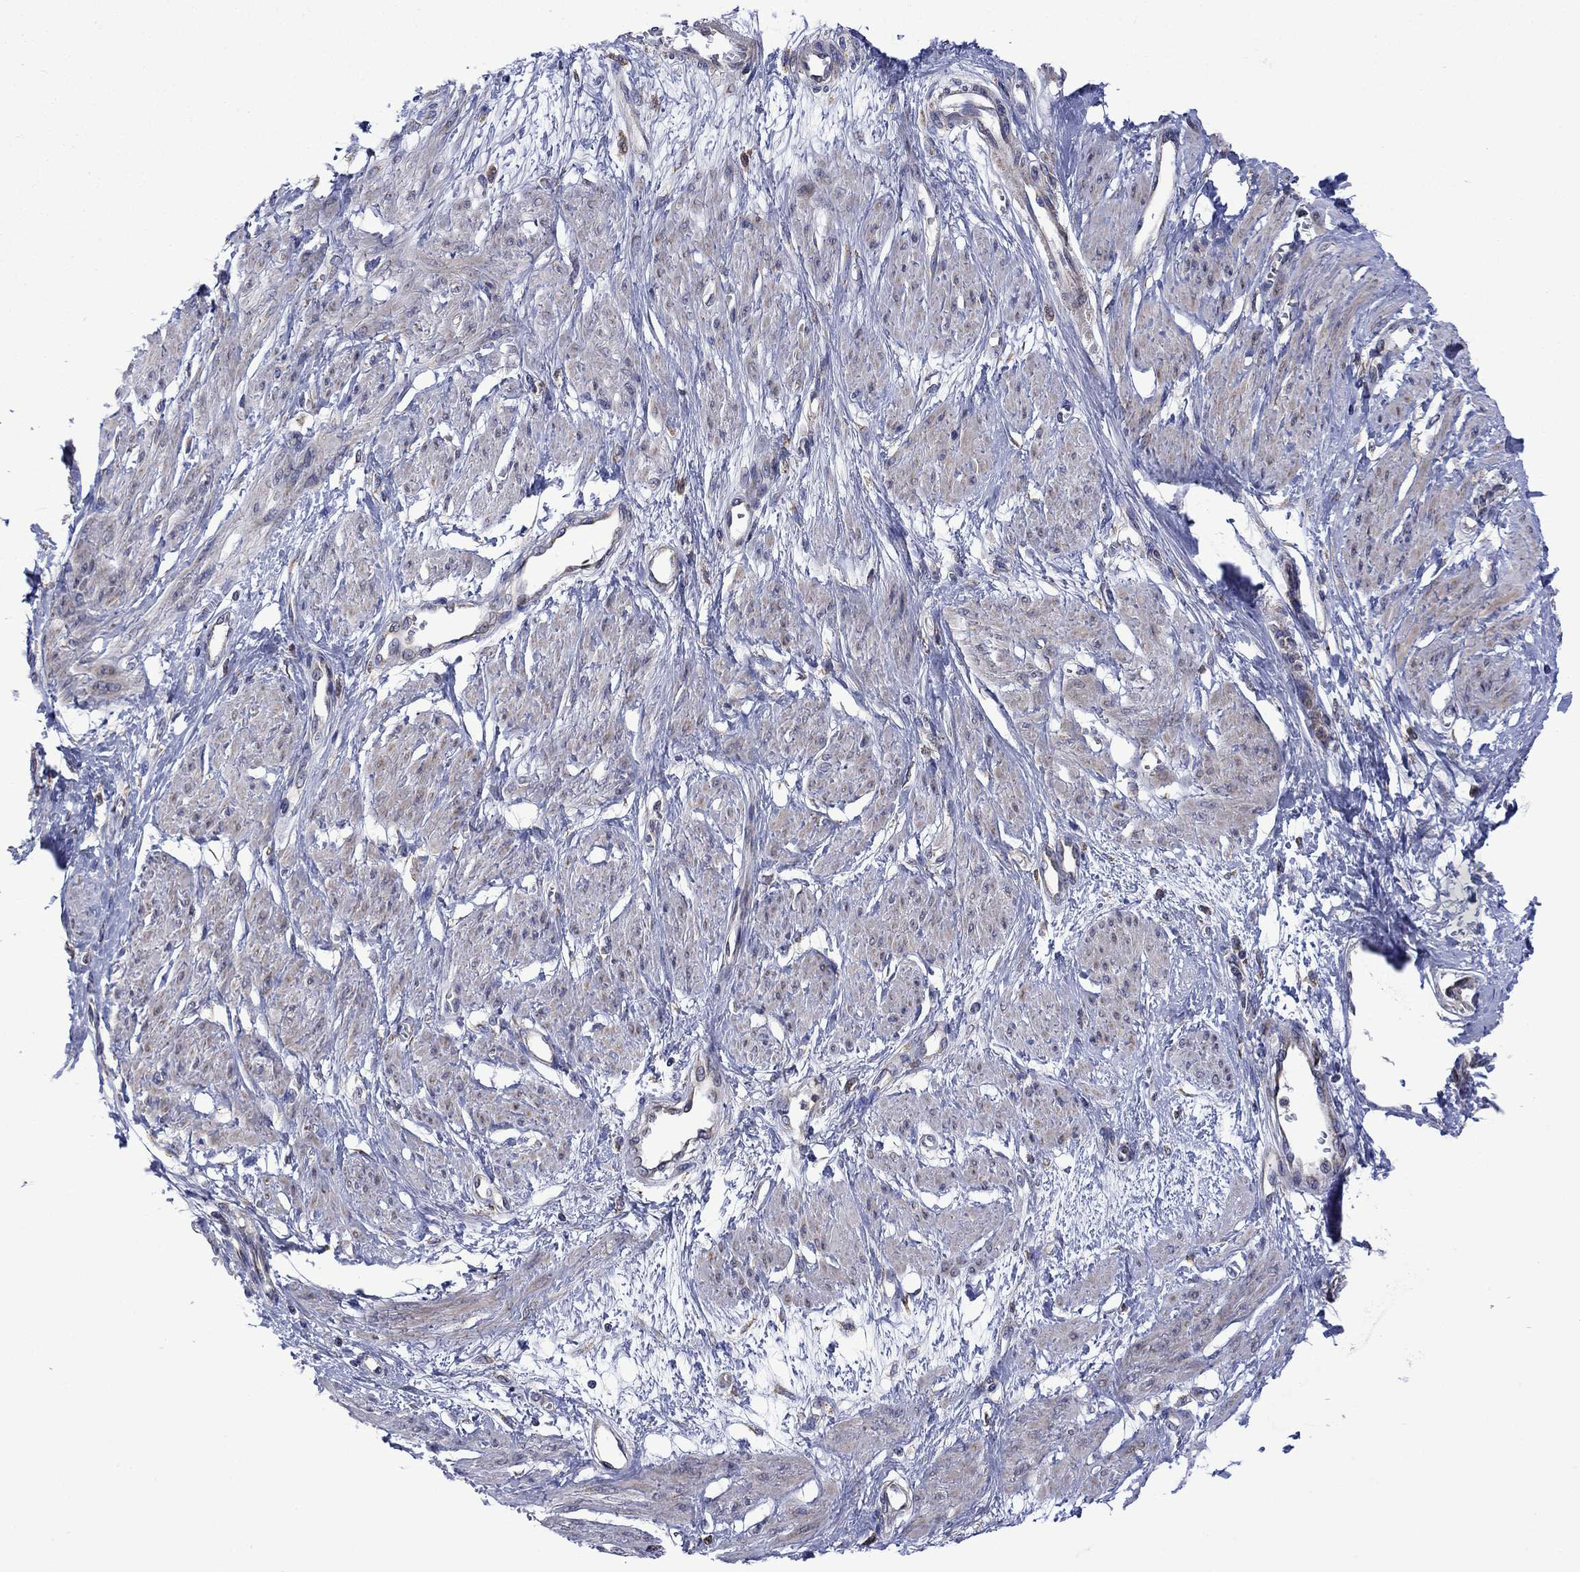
{"staining": {"intensity": "negative", "quantity": "none", "location": "none"}, "tissue": "smooth muscle", "cell_type": "Smooth muscle cells", "image_type": "normal", "snomed": [{"axis": "morphology", "description": "Normal tissue, NOS"}, {"axis": "topography", "description": "Smooth muscle"}, {"axis": "topography", "description": "Uterus"}], "caption": "IHC micrograph of unremarkable smooth muscle stained for a protein (brown), which reveals no positivity in smooth muscle cells.", "gene": "FURIN", "patient": {"sex": "female", "age": 39}}